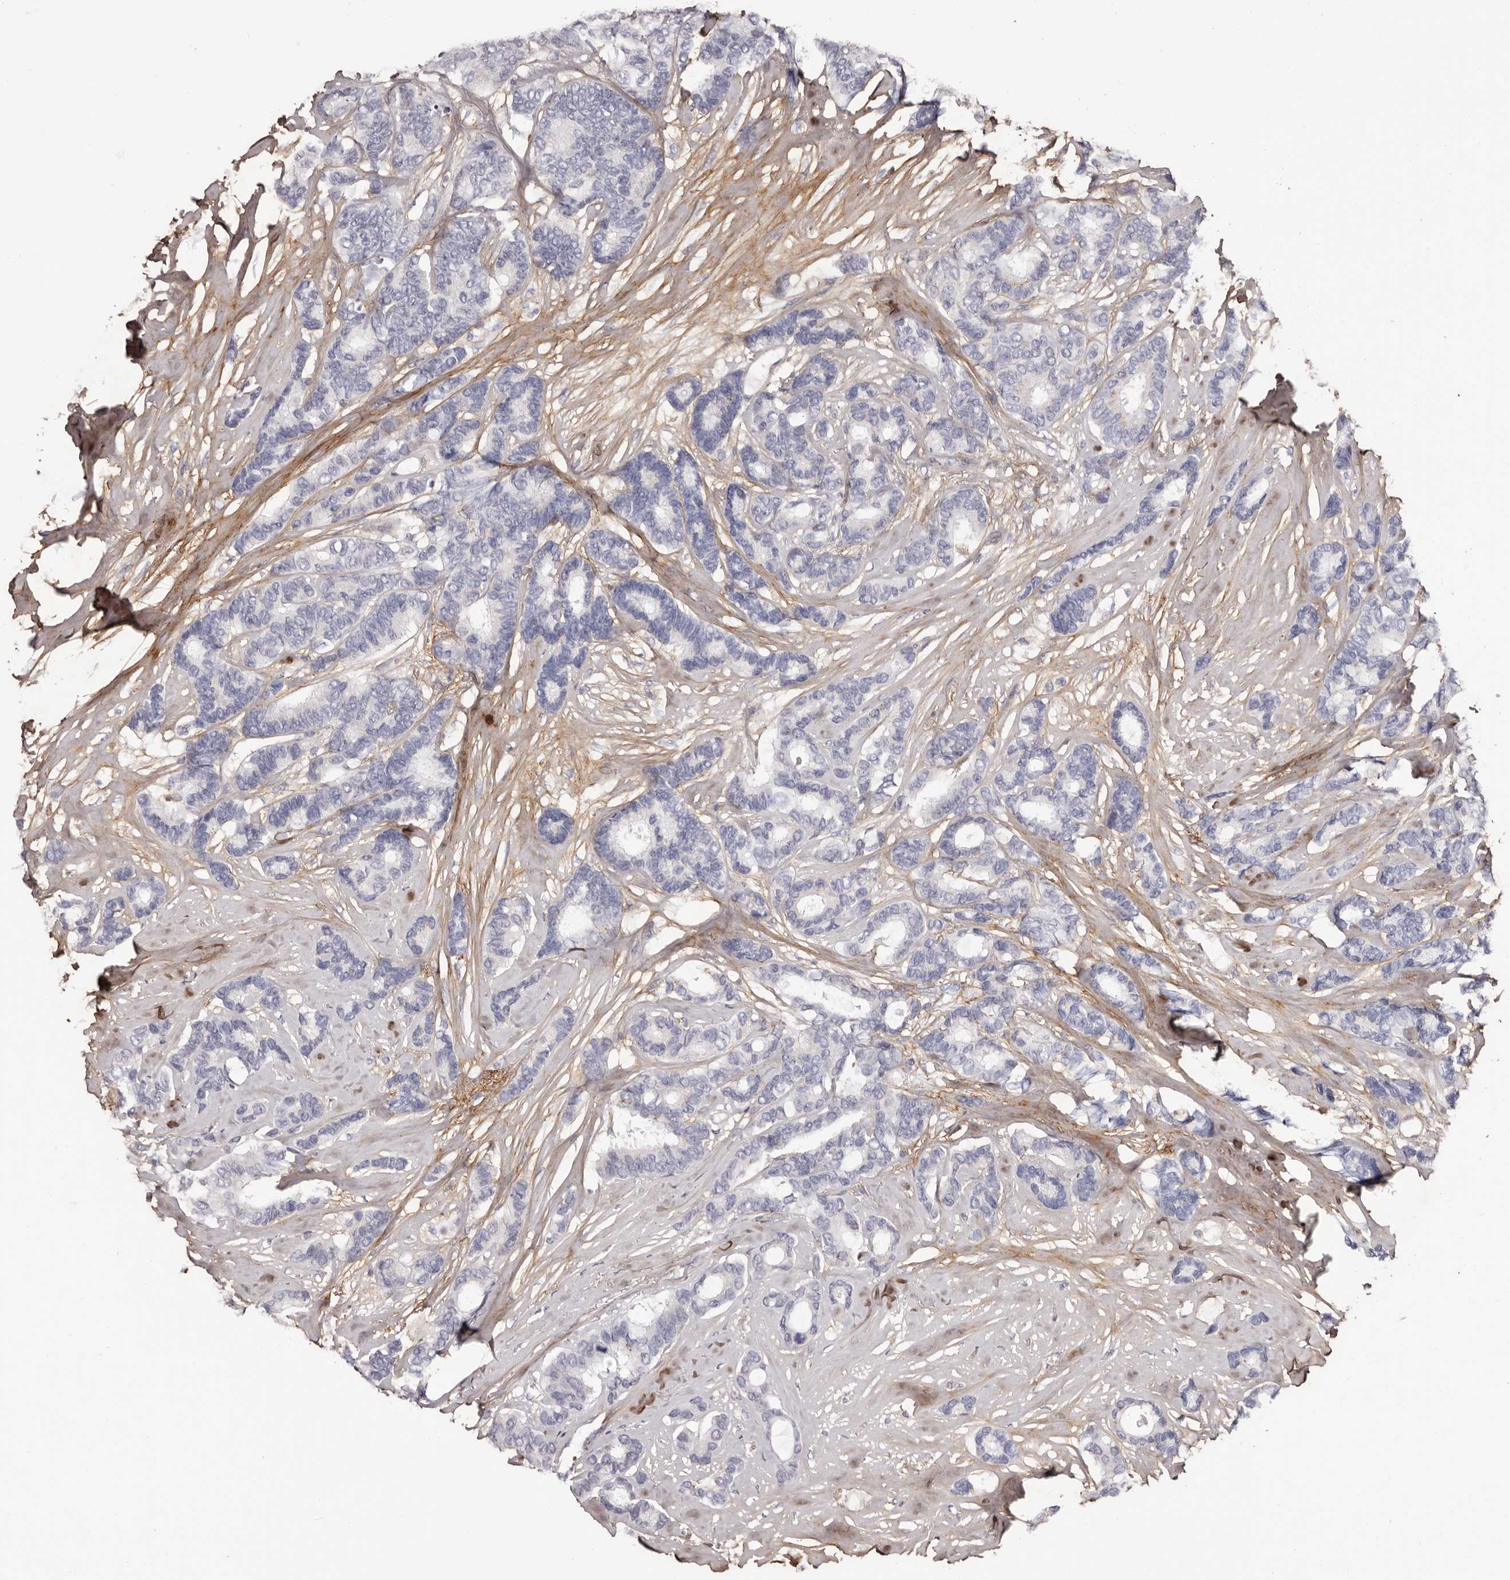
{"staining": {"intensity": "negative", "quantity": "none", "location": "none"}, "tissue": "breast cancer", "cell_type": "Tumor cells", "image_type": "cancer", "snomed": [{"axis": "morphology", "description": "Duct carcinoma"}, {"axis": "topography", "description": "Breast"}], "caption": "Tumor cells are negative for protein expression in human breast infiltrating ductal carcinoma.", "gene": "COL6A1", "patient": {"sex": "female", "age": 87}}